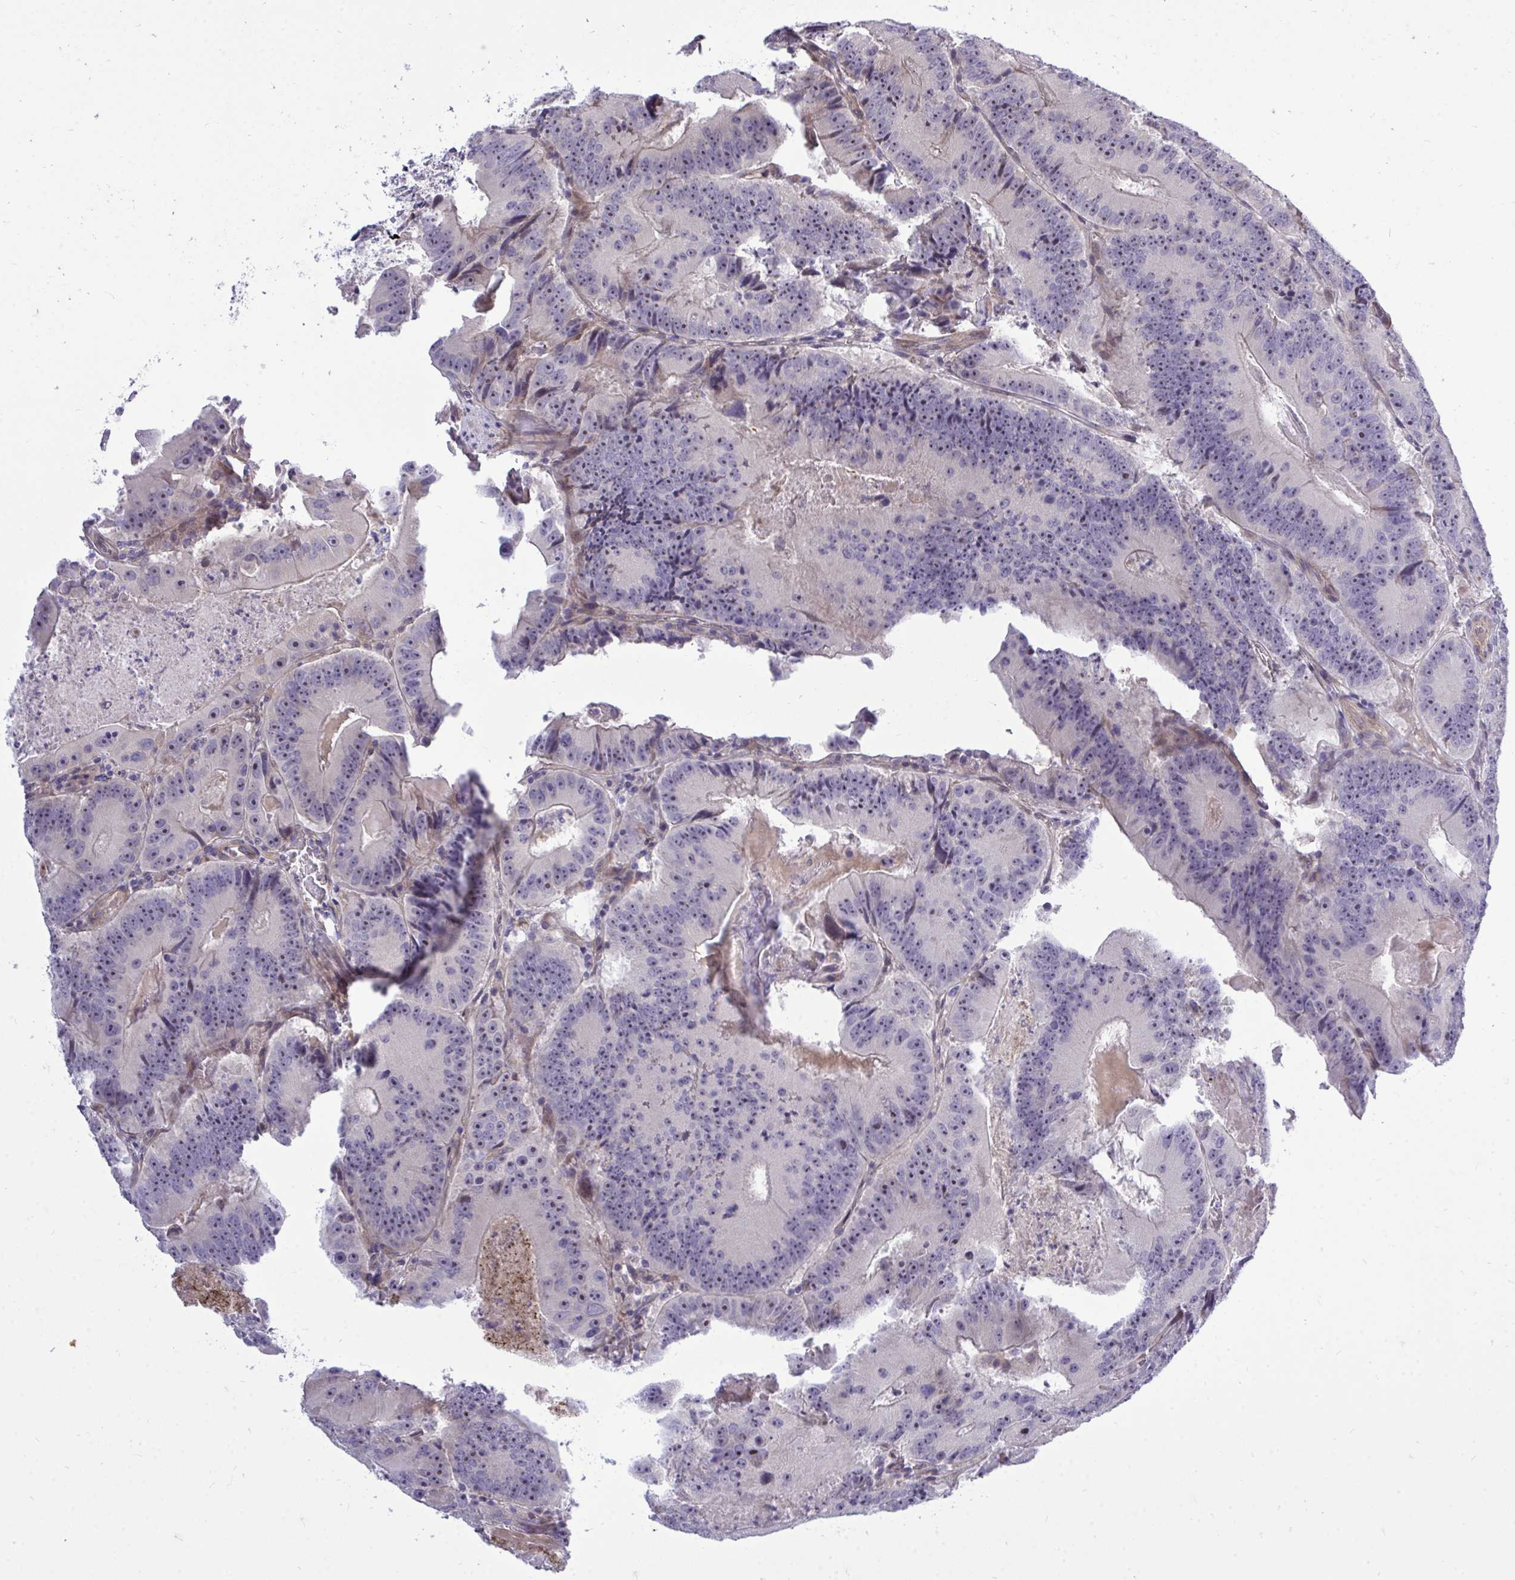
{"staining": {"intensity": "moderate", "quantity": "25%-75%", "location": "nuclear"}, "tissue": "colorectal cancer", "cell_type": "Tumor cells", "image_type": "cancer", "snomed": [{"axis": "morphology", "description": "Adenocarcinoma, NOS"}, {"axis": "topography", "description": "Colon"}], "caption": "The histopathology image reveals immunohistochemical staining of colorectal adenocarcinoma. There is moderate nuclear positivity is identified in approximately 25%-75% of tumor cells. (brown staining indicates protein expression, while blue staining denotes nuclei).", "gene": "HMBOX1", "patient": {"sex": "female", "age": 86}}